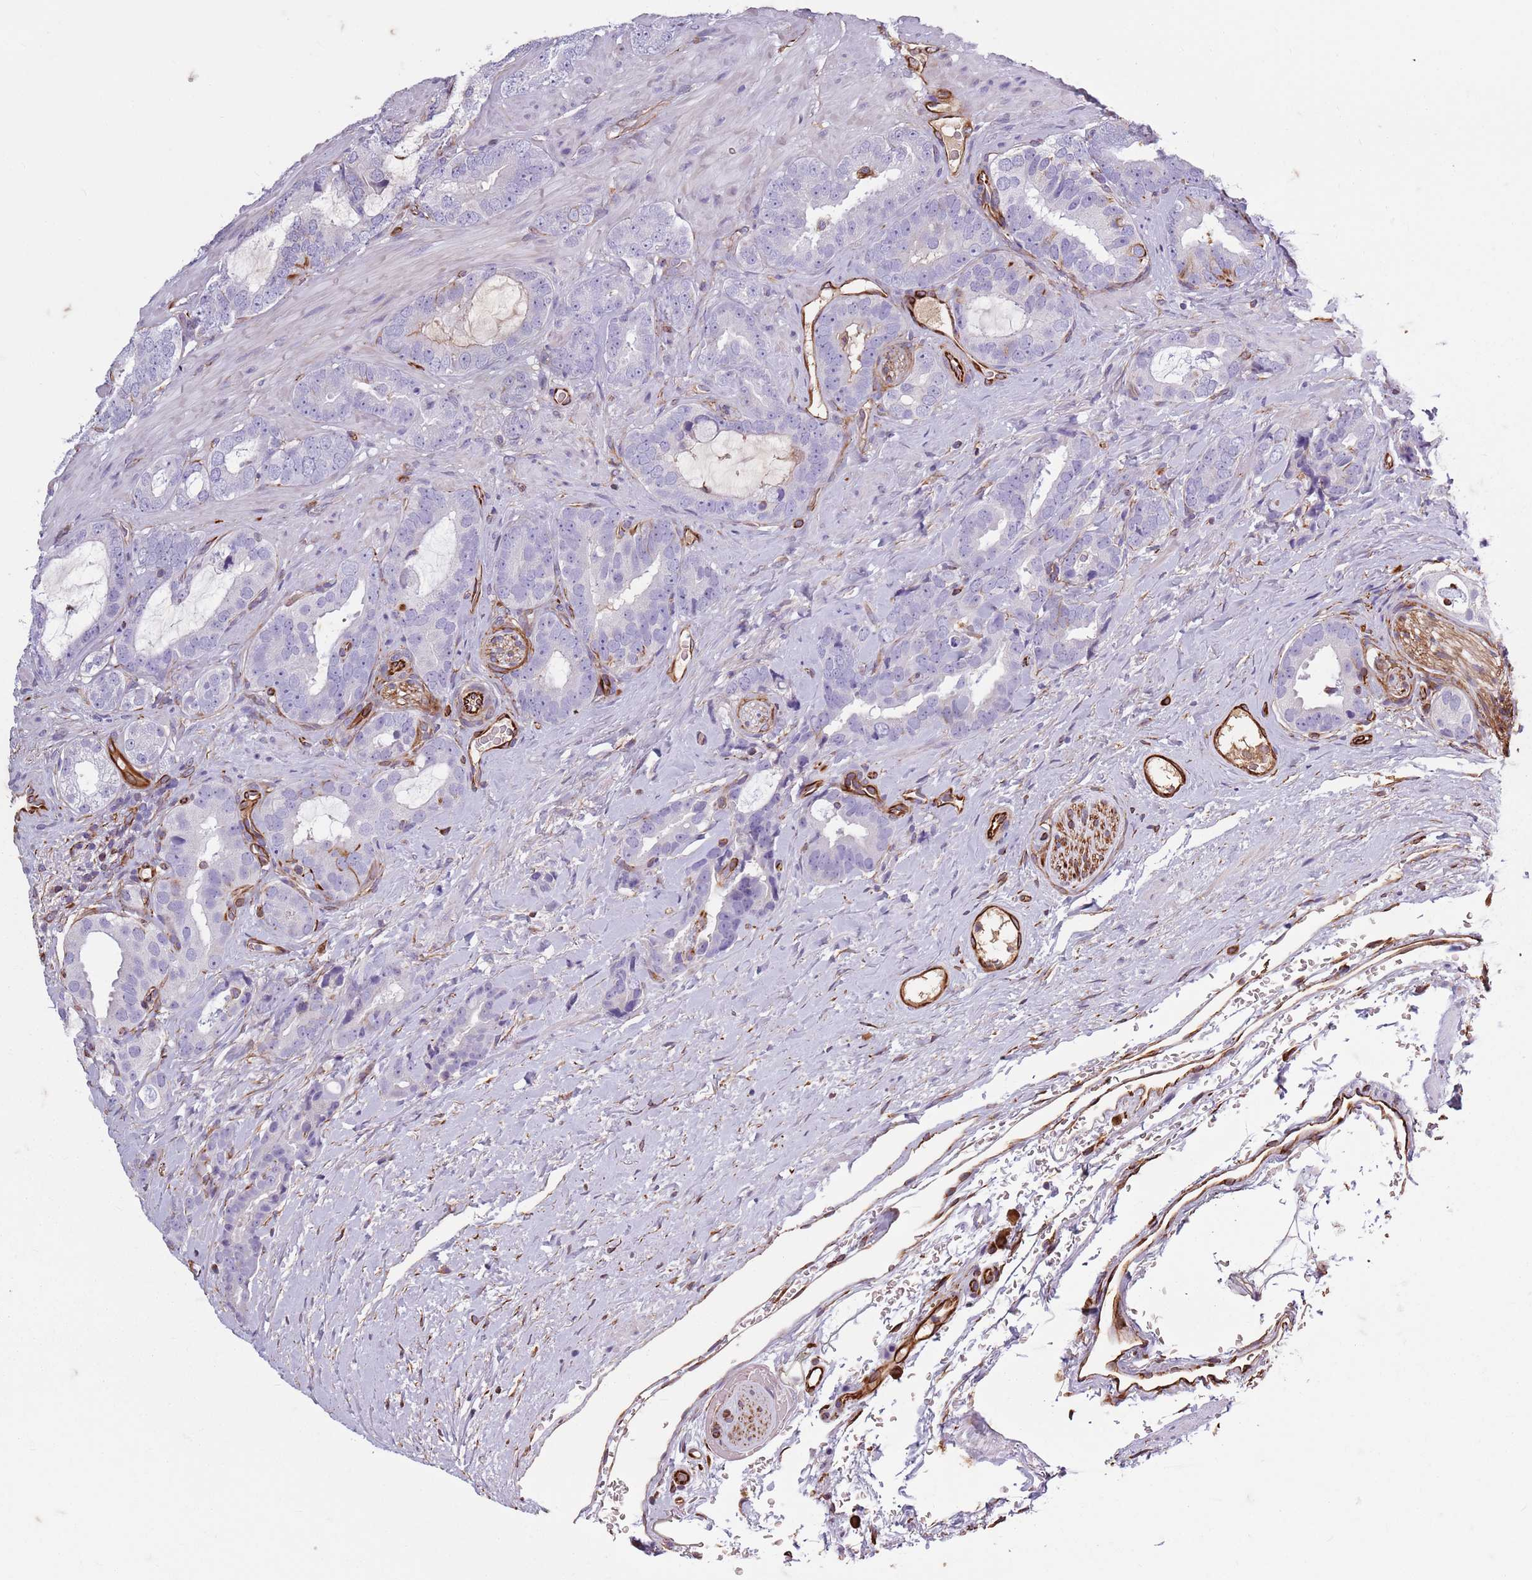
{"staining": {"intensity": "negative", "quantity": "none", "location": "none"}, "tissue": "prostate cancer", "cell_type": "Tumor cells", "image_type": "cancer", "snomed": [{"axis": "morphology", "description": "Adenocarcinoma, High grade"}, {"axis": "topography", "description": "Prostate"}], "caption": "The micrograph demonstrates no significant staining in tumor cells of prostate cancer. (DAB immunohistochemistry with hematoxylin counter stain).", "gene": "TAS2R38", "patient": {"sex": "male", "age": 71}}